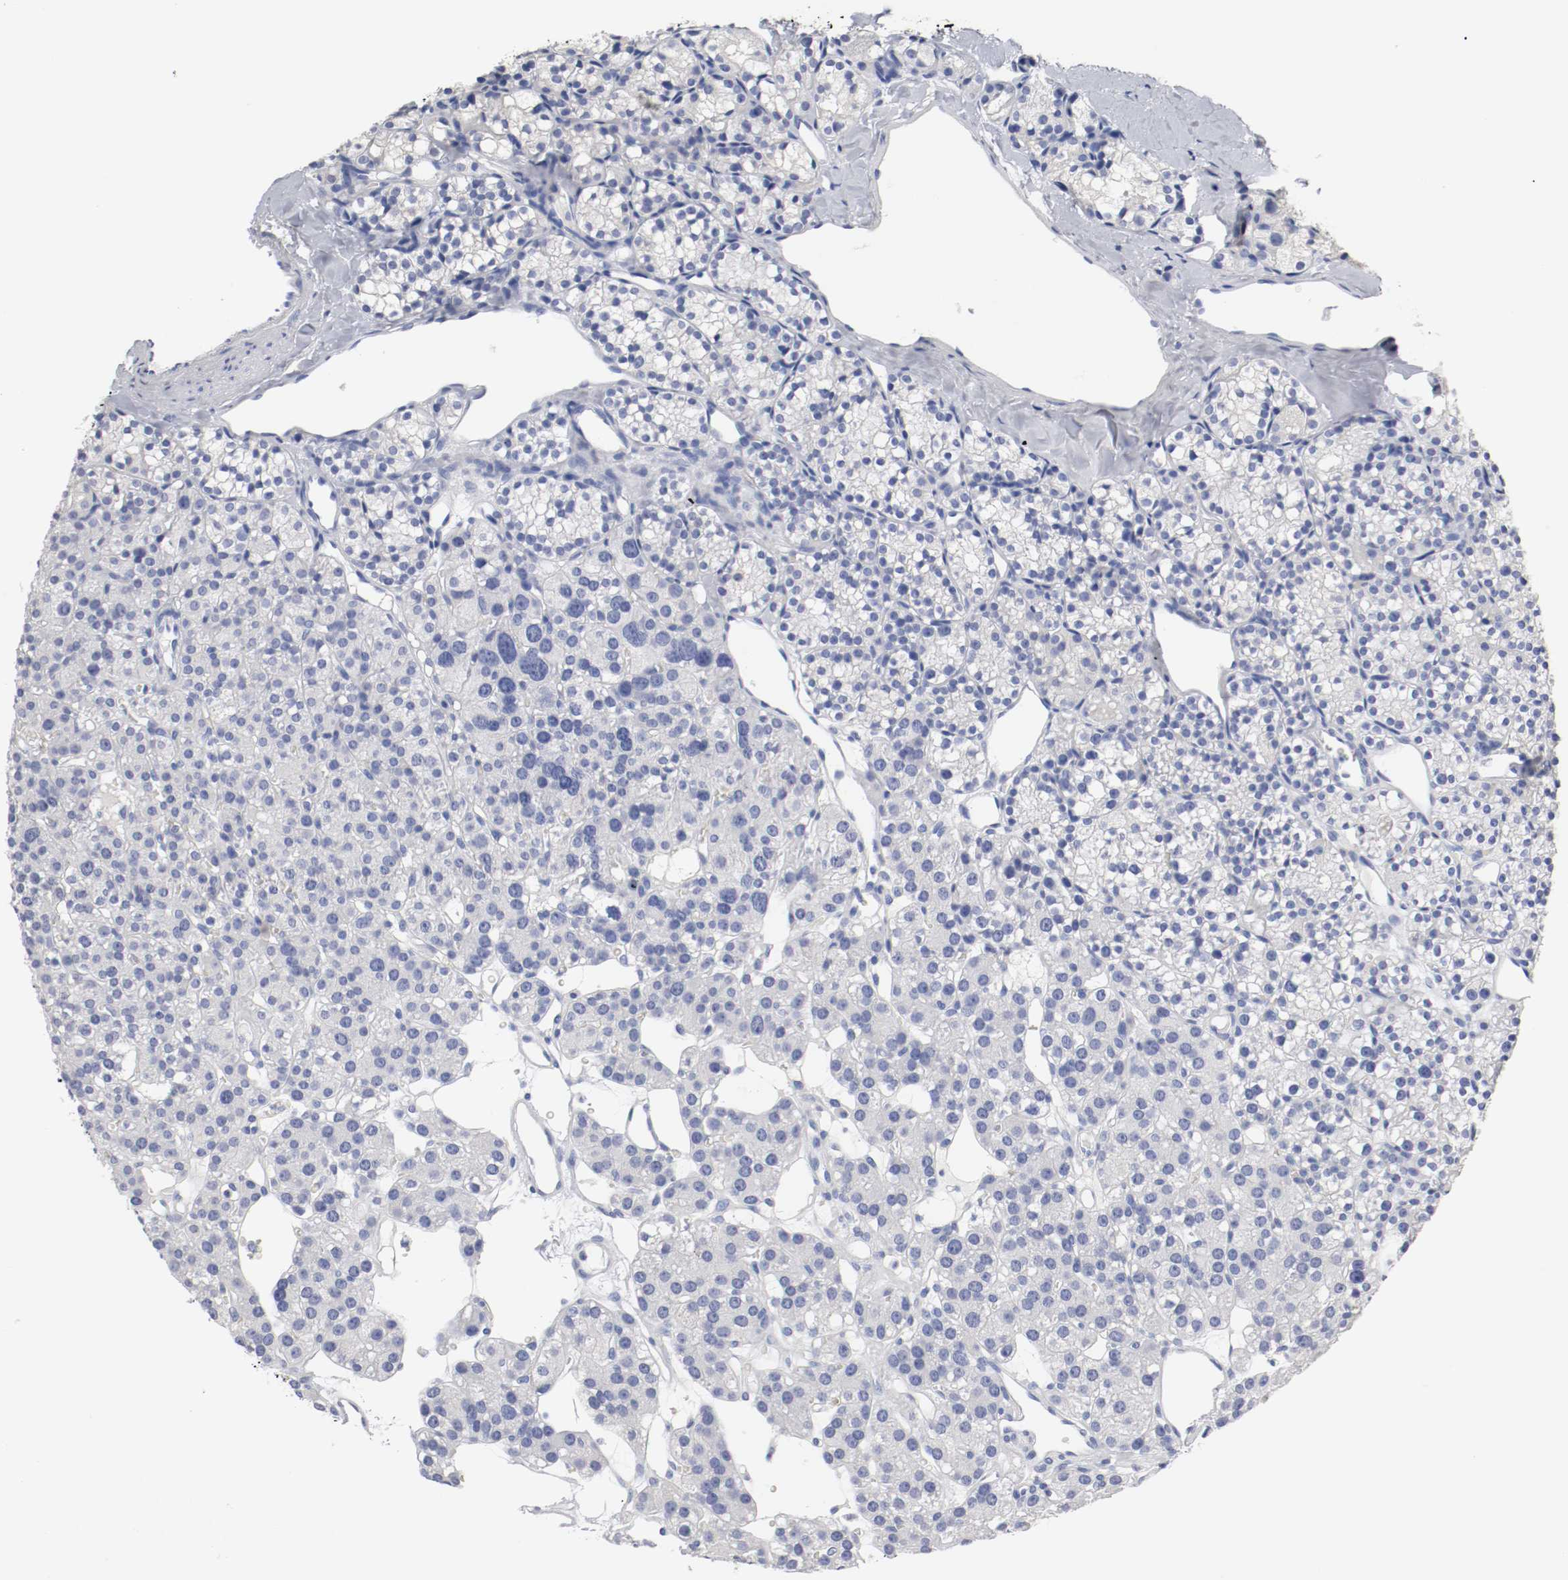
{"staining": {"intensity": "negative", "quantity": "none", "location": "none"}, "tissue": "parathyroid gland", "cell_type": "Glandular cells", "image_type": "normal", "snomed": [{"axis": "morphology", "description": "Normal tissue, NOS"}, {"axis": "topography", "description": "Parathyroid gland"}], "caption": "IHC histopathology image of normal parathyroid gland stained for a protein (brown), which reveals no staining in glandular cells. The staining is performed using DAB brown chromogen with nuclei counter-stained in using hematoxylin.", "gene": "GAD1", "patient": {"sex": "female", "age": 64}}